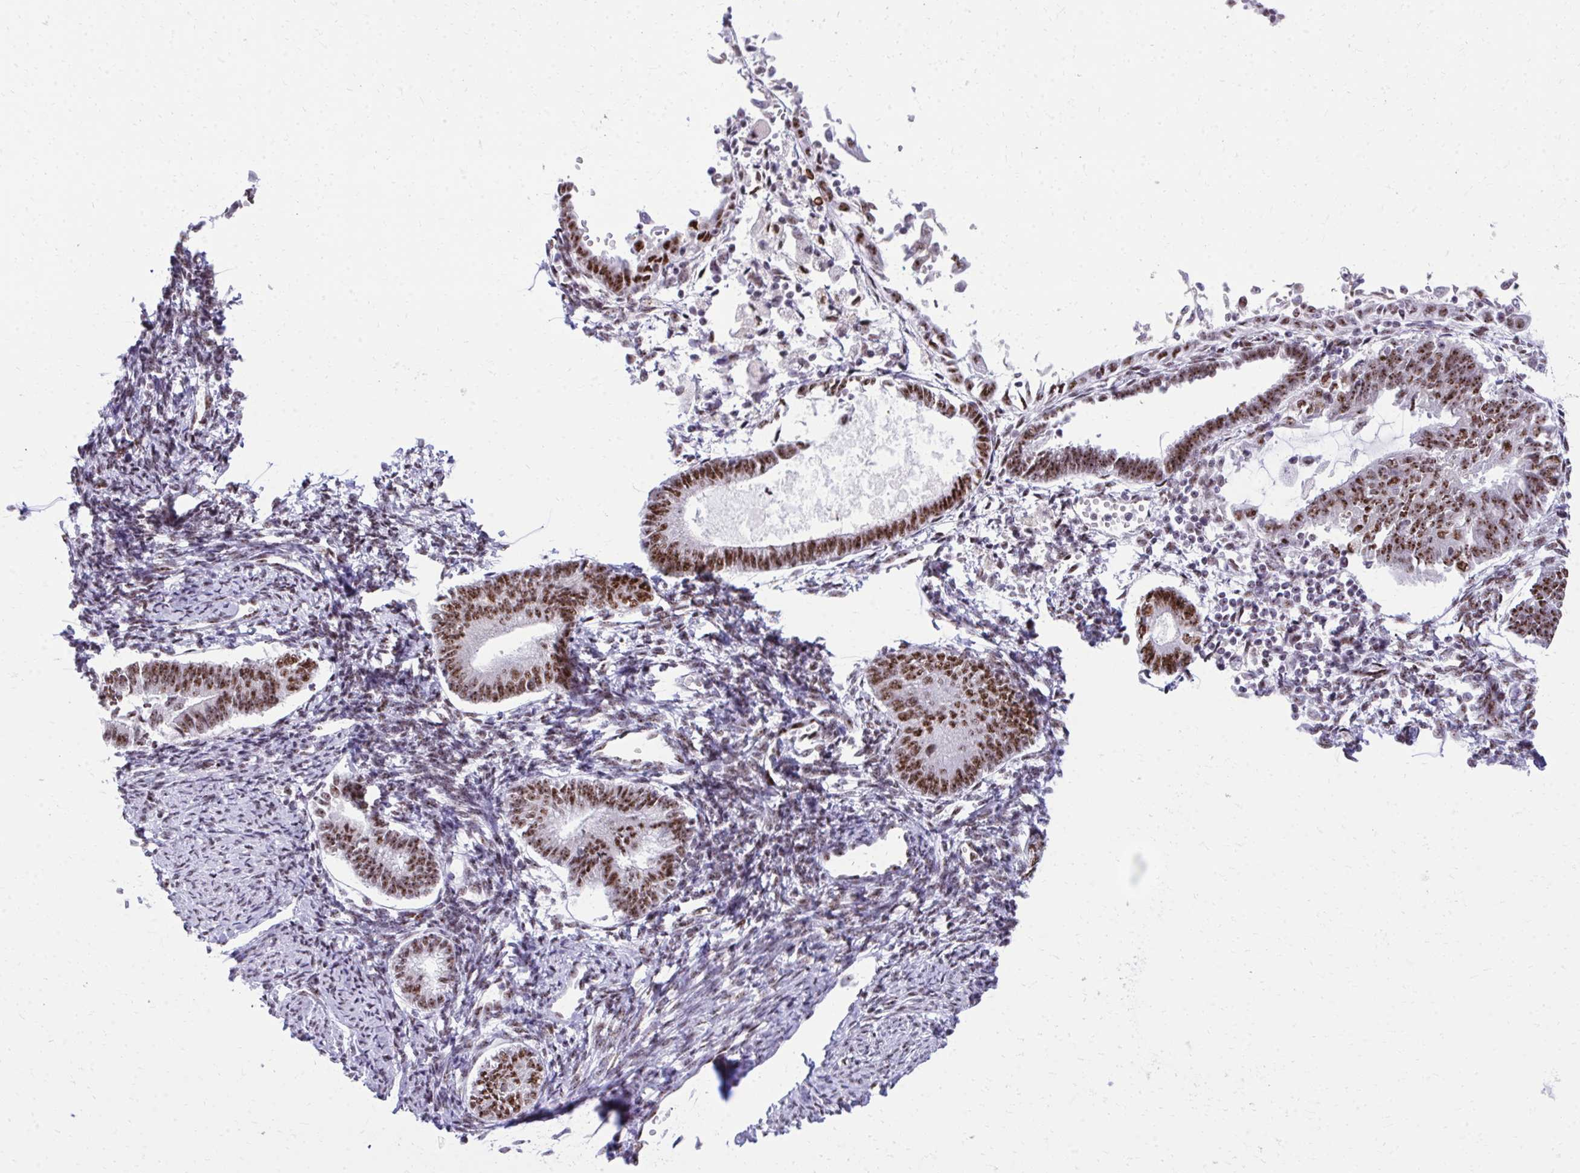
{"staining": {"intensity": "strong", "quantity": ">75%", "location": "nuclear"}, "tissue": "endometrial cancer", "cell_type": "Tumor cells", "image_type": "cancer", "snomed": [{"axis": "morphology", "description": "Adenocarcinoma, NOS"}, {"axis": "topography", "description": "Endometrium"}], "caption": "Immunohistochemical staining of endometrial adenocarcinoma shows strong nuclear protein staining in approximately >75% of tumor cells.", "gene": "PELP1", "patient": {"sex": "female", "age": 65}}